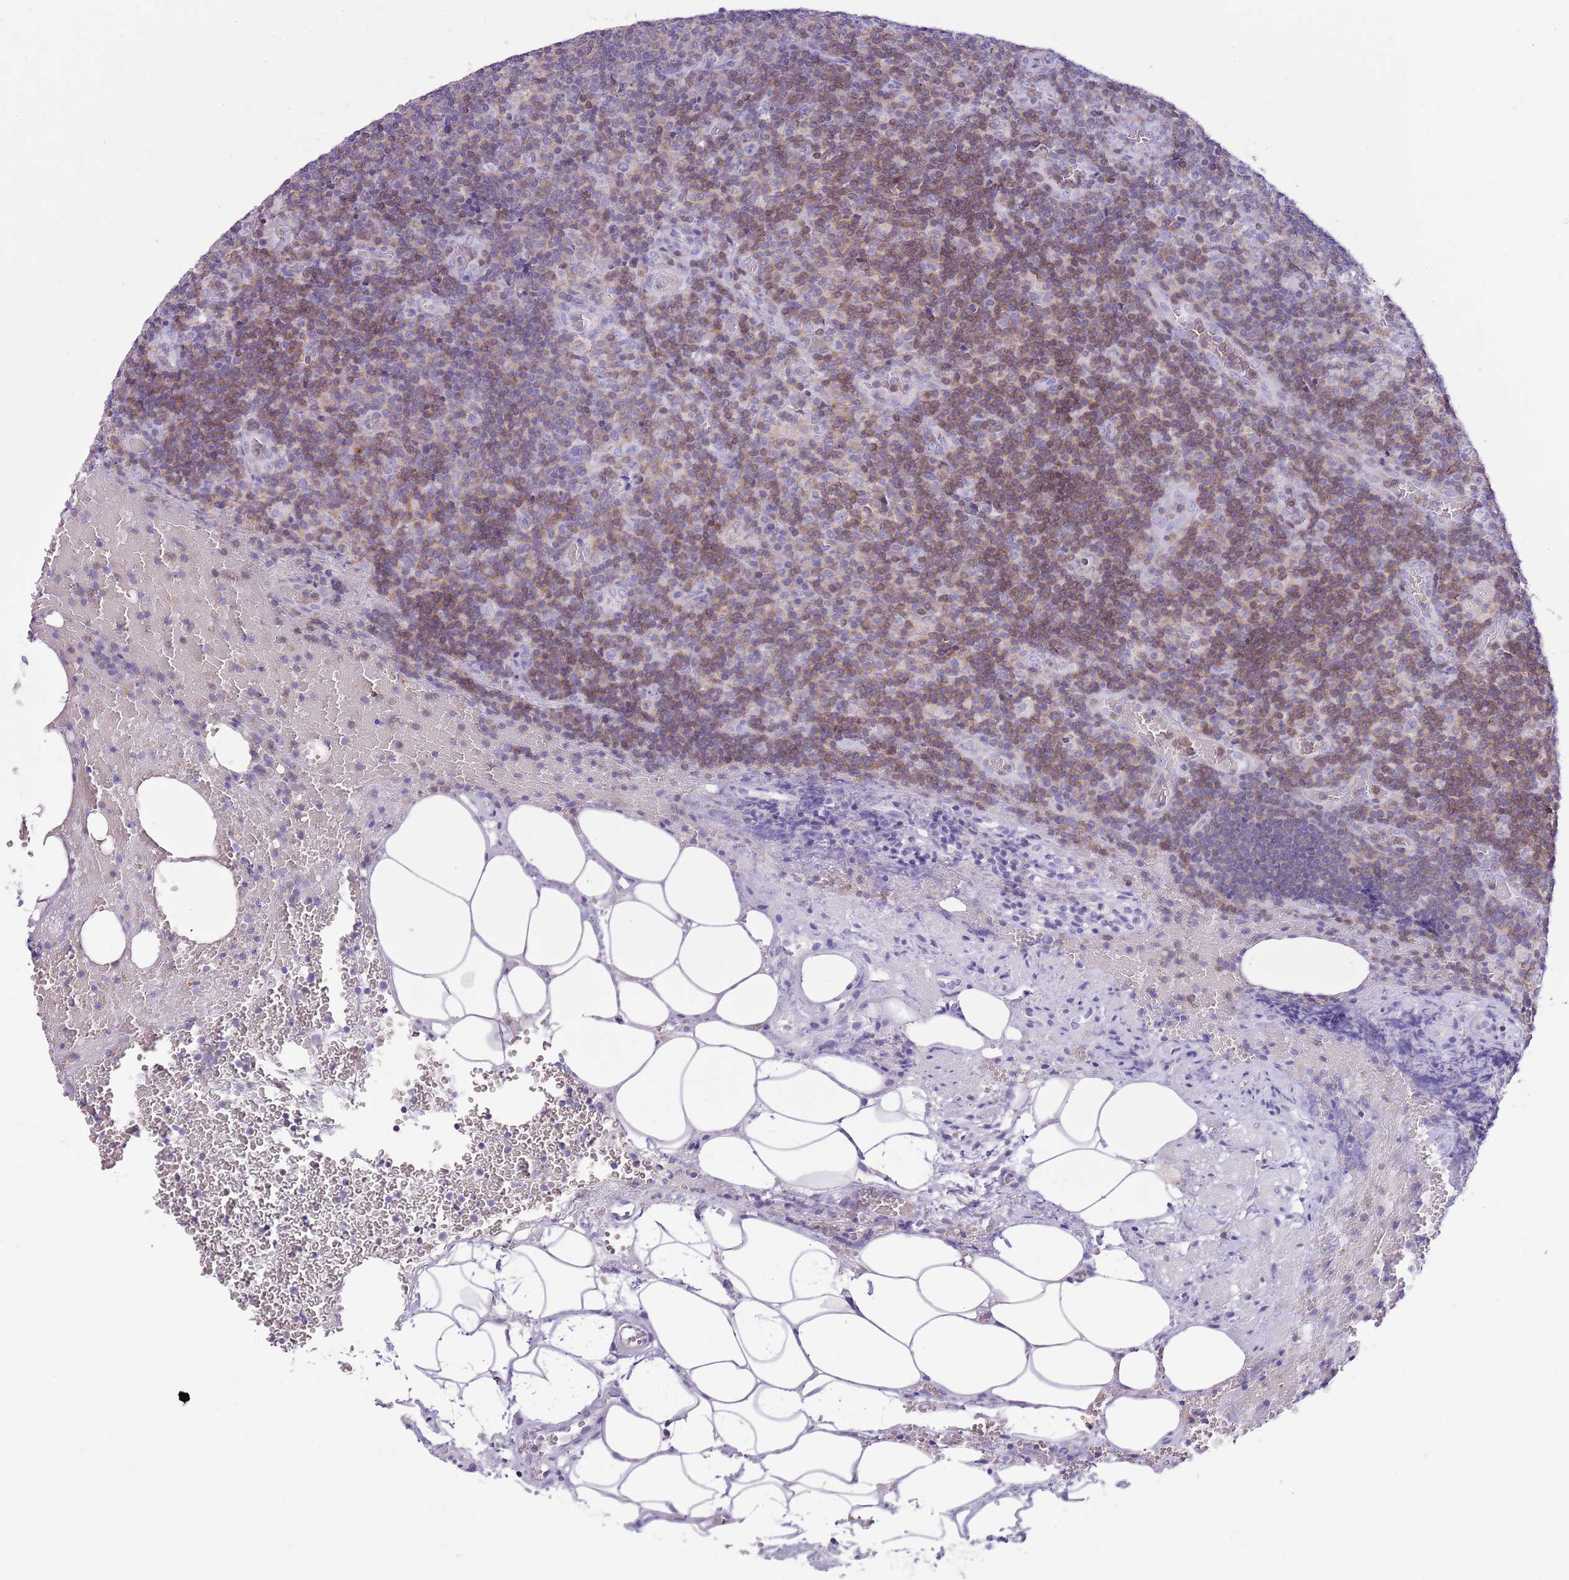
{"staining": {"intensity": "moderate", "quantity": "<25%", "location": "cytoplasmic/membranous"}, "tissue": "lymph node", "cell_type": "Germinal center cells", "image_type": "normal", "snomed": [{"axis": "morphology", "description": "Normal tissue, NOS"}, {"axis": "topography", "description": "Lymph node"}], "caption": "High-power microscopy captured an immunohistochemistry (IHC) image of unremarkable lymph node, revealing moderate cytoplasmic/membranous expression in about <25% of germinal center cells.", "gene": "OR4Q3", "patient": {"sex": "male", "age": 58}}